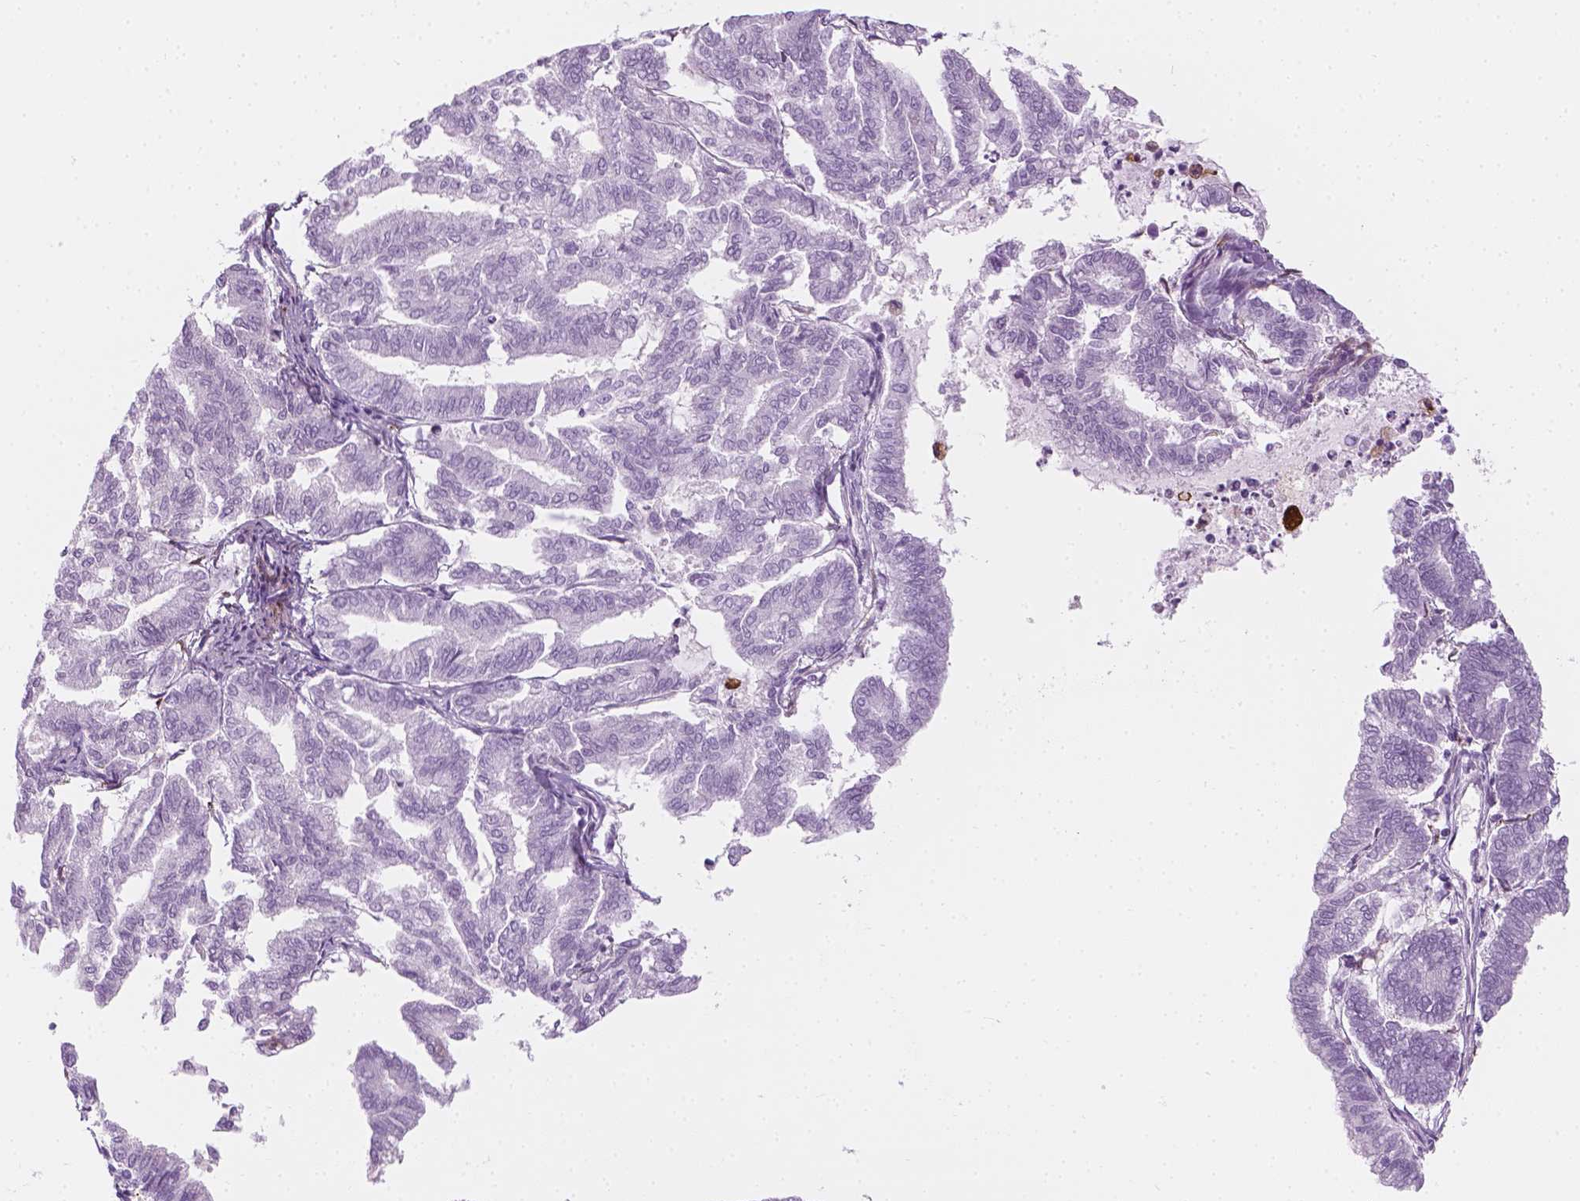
{"staining": {"intensity": "negative", "quantity": "none", "location": "none"}, "tissue": "endometrial cancer", "cell_type": "Tumor cells", "image_type": "cancer", "snomed": [{"axis": "morphology", "description": "Adenocarcinoma, NOS"}, {"axis": "topography", "description": "Endometrium"}], "caption": "There is no significant staining in tumor cells of endometrial adenocarcinoma.", "gene": "CES1", "patient": {"sex": "female", "age": 79}}